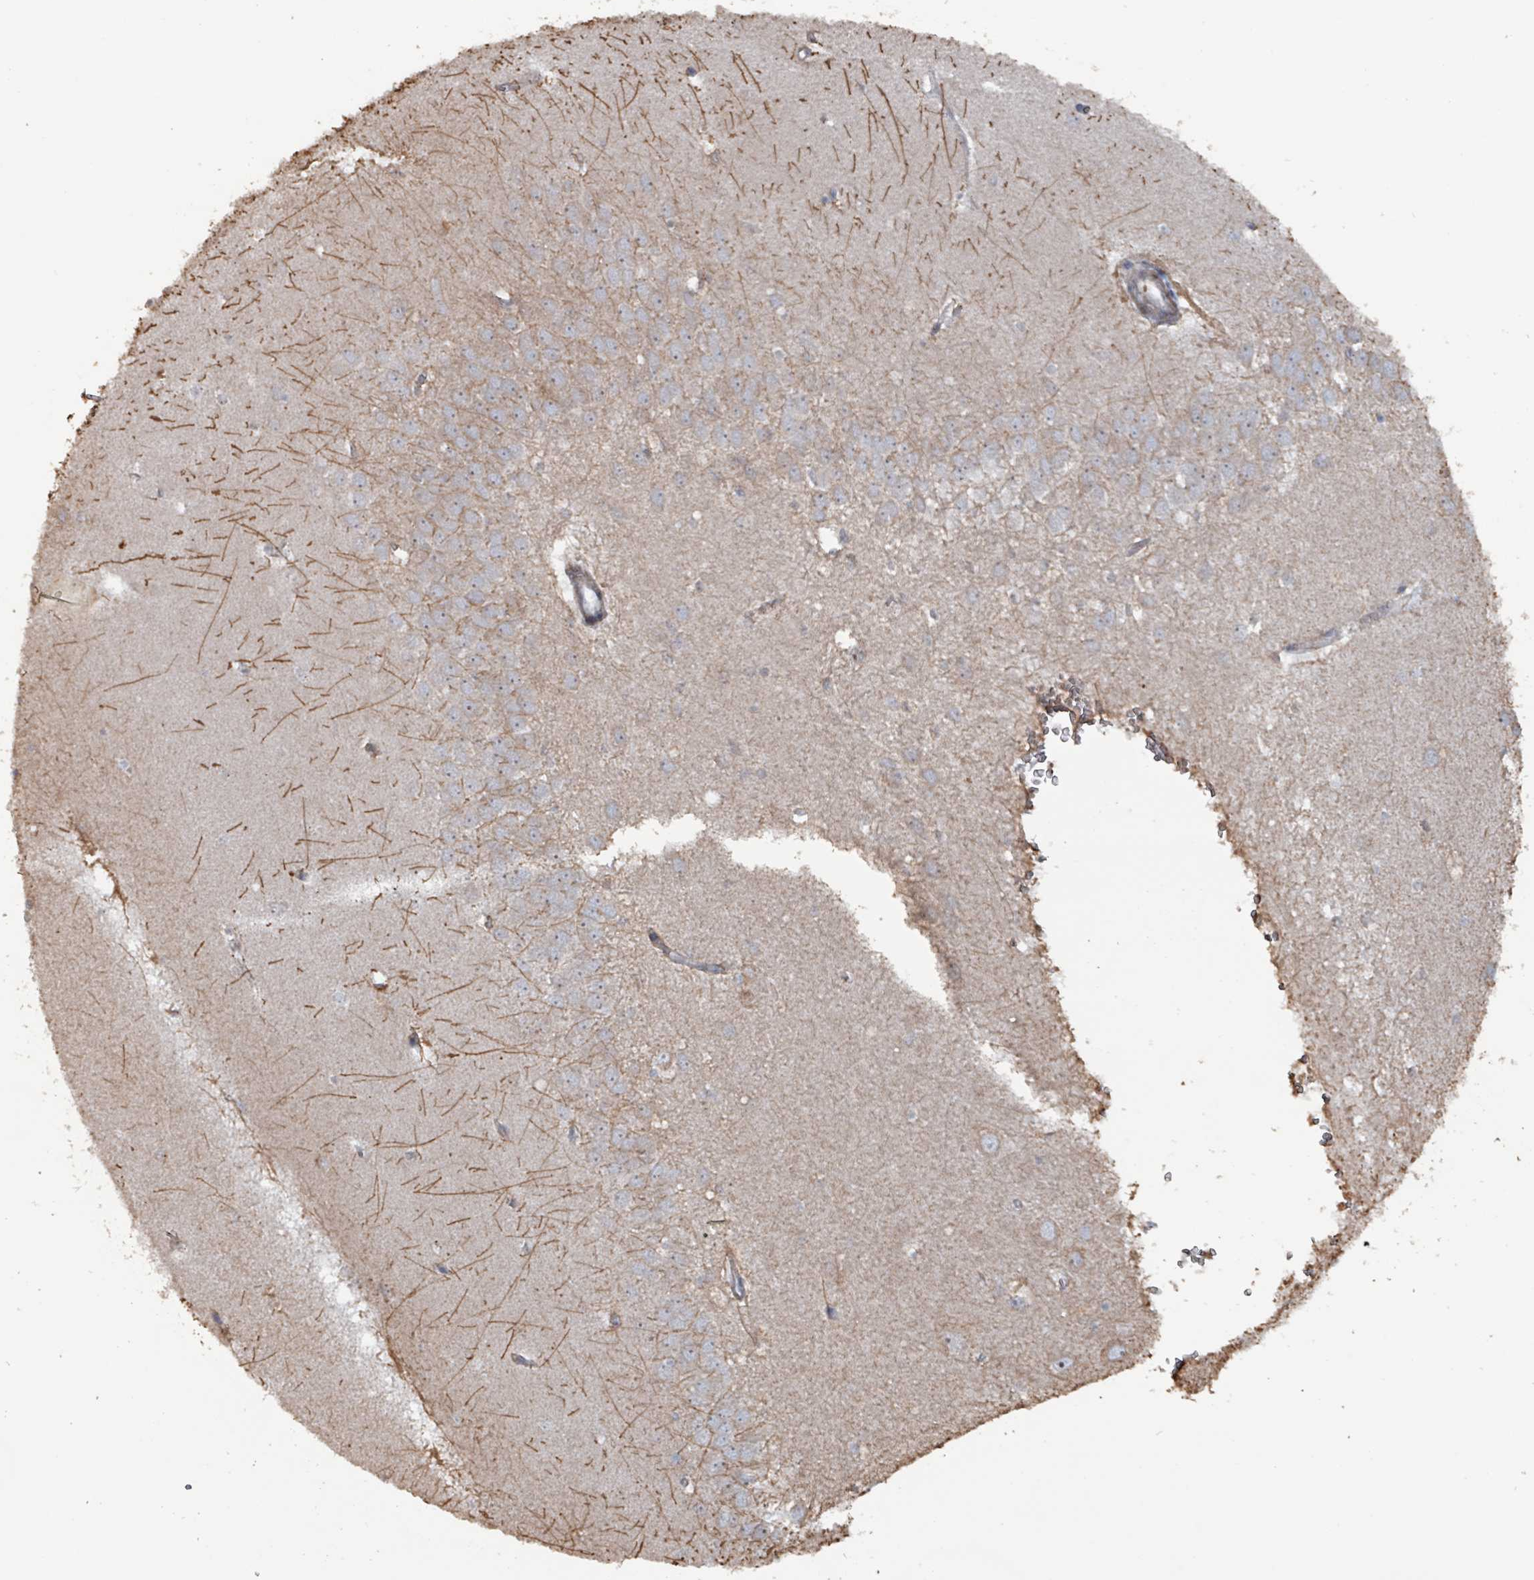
{"staining": {"intensity": "weak", "quantity": "25%-75%", "location": "cytoplasmic/membranous"}, "tissue": "hippocampus", "cell_type": "Glial cells", "image_type": "normal", "snomed": [{"axis": "morphology", "description": "Normal tissue, NOS"}, {"axis": "topography", "description": "Hippocampus"}], "caption": "IHC histopathology image of normal hippocampus: hippocampus stained using IHC shows low levels of weak protein expression localized specifically in the cytoplasmic/membranous of glial cells, appearing as a cytoplasmic/membranous brown color.", "gene": "MRPL4", "patient": {"sex": "female", "age": 64}}